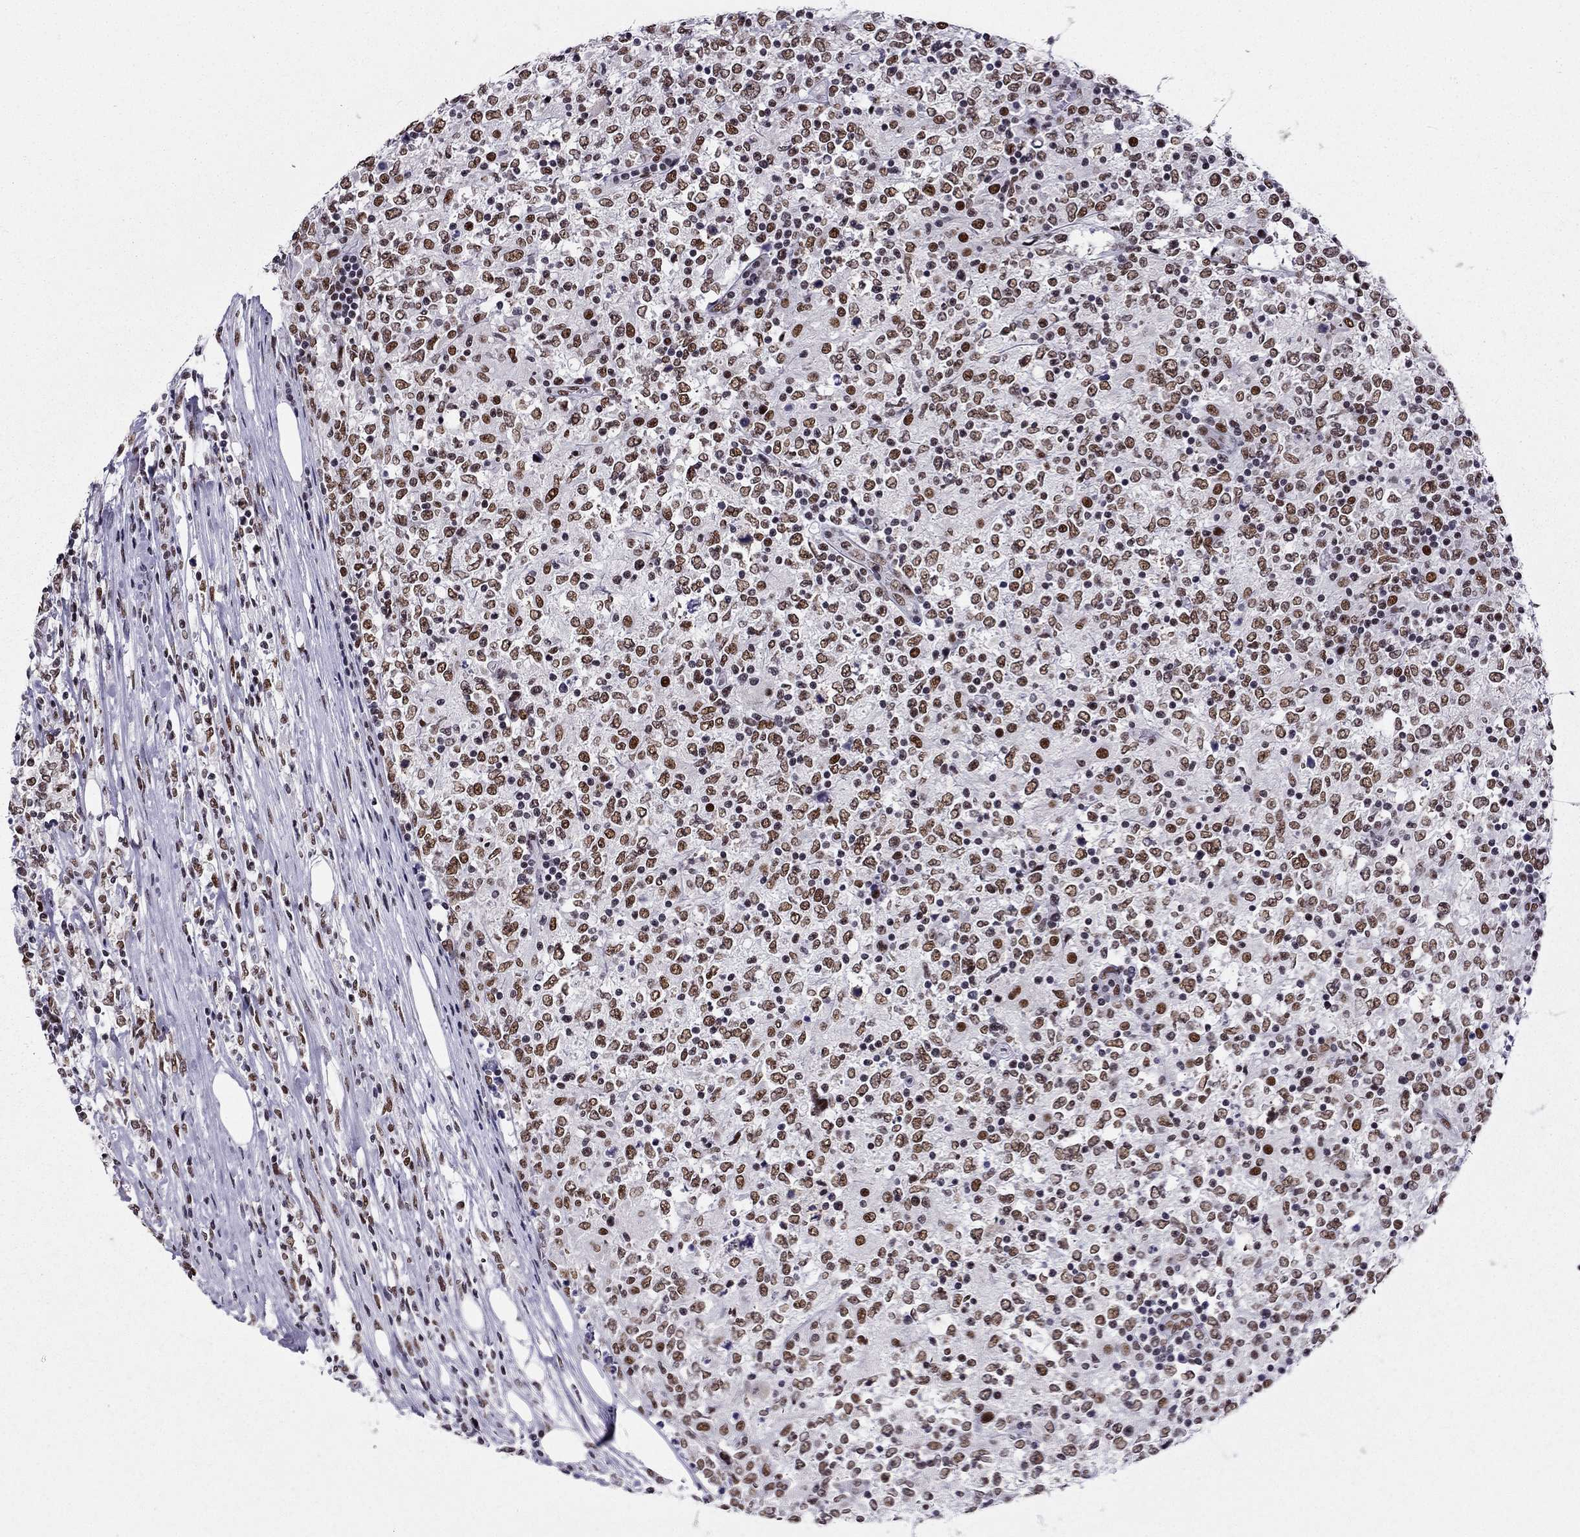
{"staining": {"intensity": "moderate", "quantity": ">75%", "location": "nuclear"}, "tissue": "lymphoma", "cell_type": "Tumor cells", "image_type": "cancer", "snomed": [{"axis": "morphology", "description": "Malignant lymphoma, non-Hodgkin's type, High grade"}, {"axis": "topography", "description": "Lymph node"}], "caption": "Protein staining by immunohistochemistry (IHC) demonstrates moderate nuclear staining in approximately >75% of tumor cells in high-grade malignant lymphoma, non-Hodgkin's type.", "gene": "ZNF420", "patient": {"sex": "female", "age": 84}}